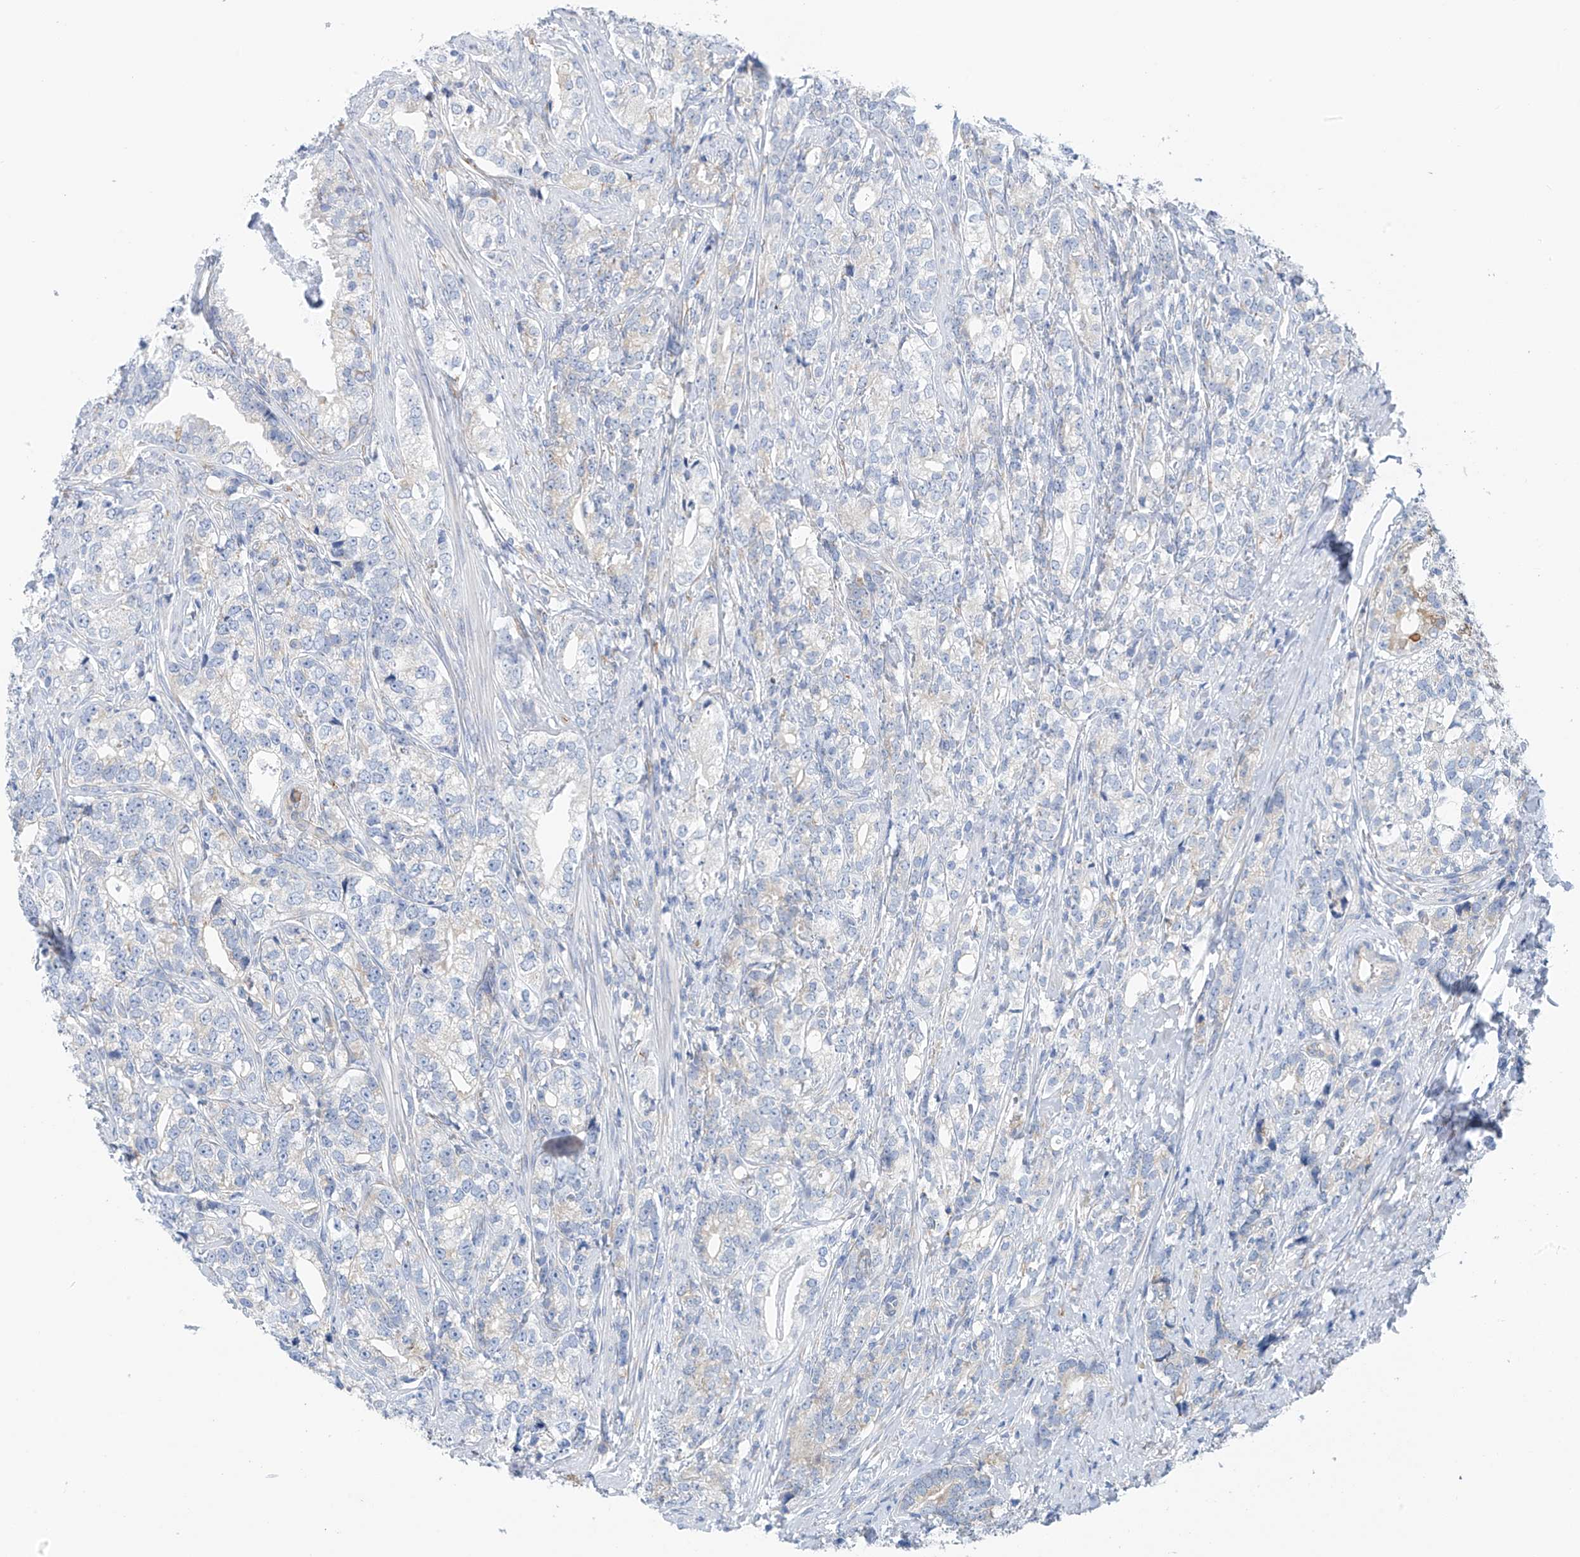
{"staining": {"intensity": "weak", "quantity": "<25%", "location": "cytoplasmic/membranous"}, "tissue": "prostate cancer", "cell_type": "Tumor cells", "image_type": "cancer", "snomed": [{"axis": "morphology", "description": "Adenocarcinoma, High grade"}, {"axis": "topography", "description": "Prostate"}], "caption": "This histopathology image is of high-grade adenocarcinoma (prostate) stained with IHC to label a protein in brown with the nuclei are counter-stained blue. There is no positivity in tumor cells.", "gene": "RCN2", "patient": {"sex": "male", "age": 69}}